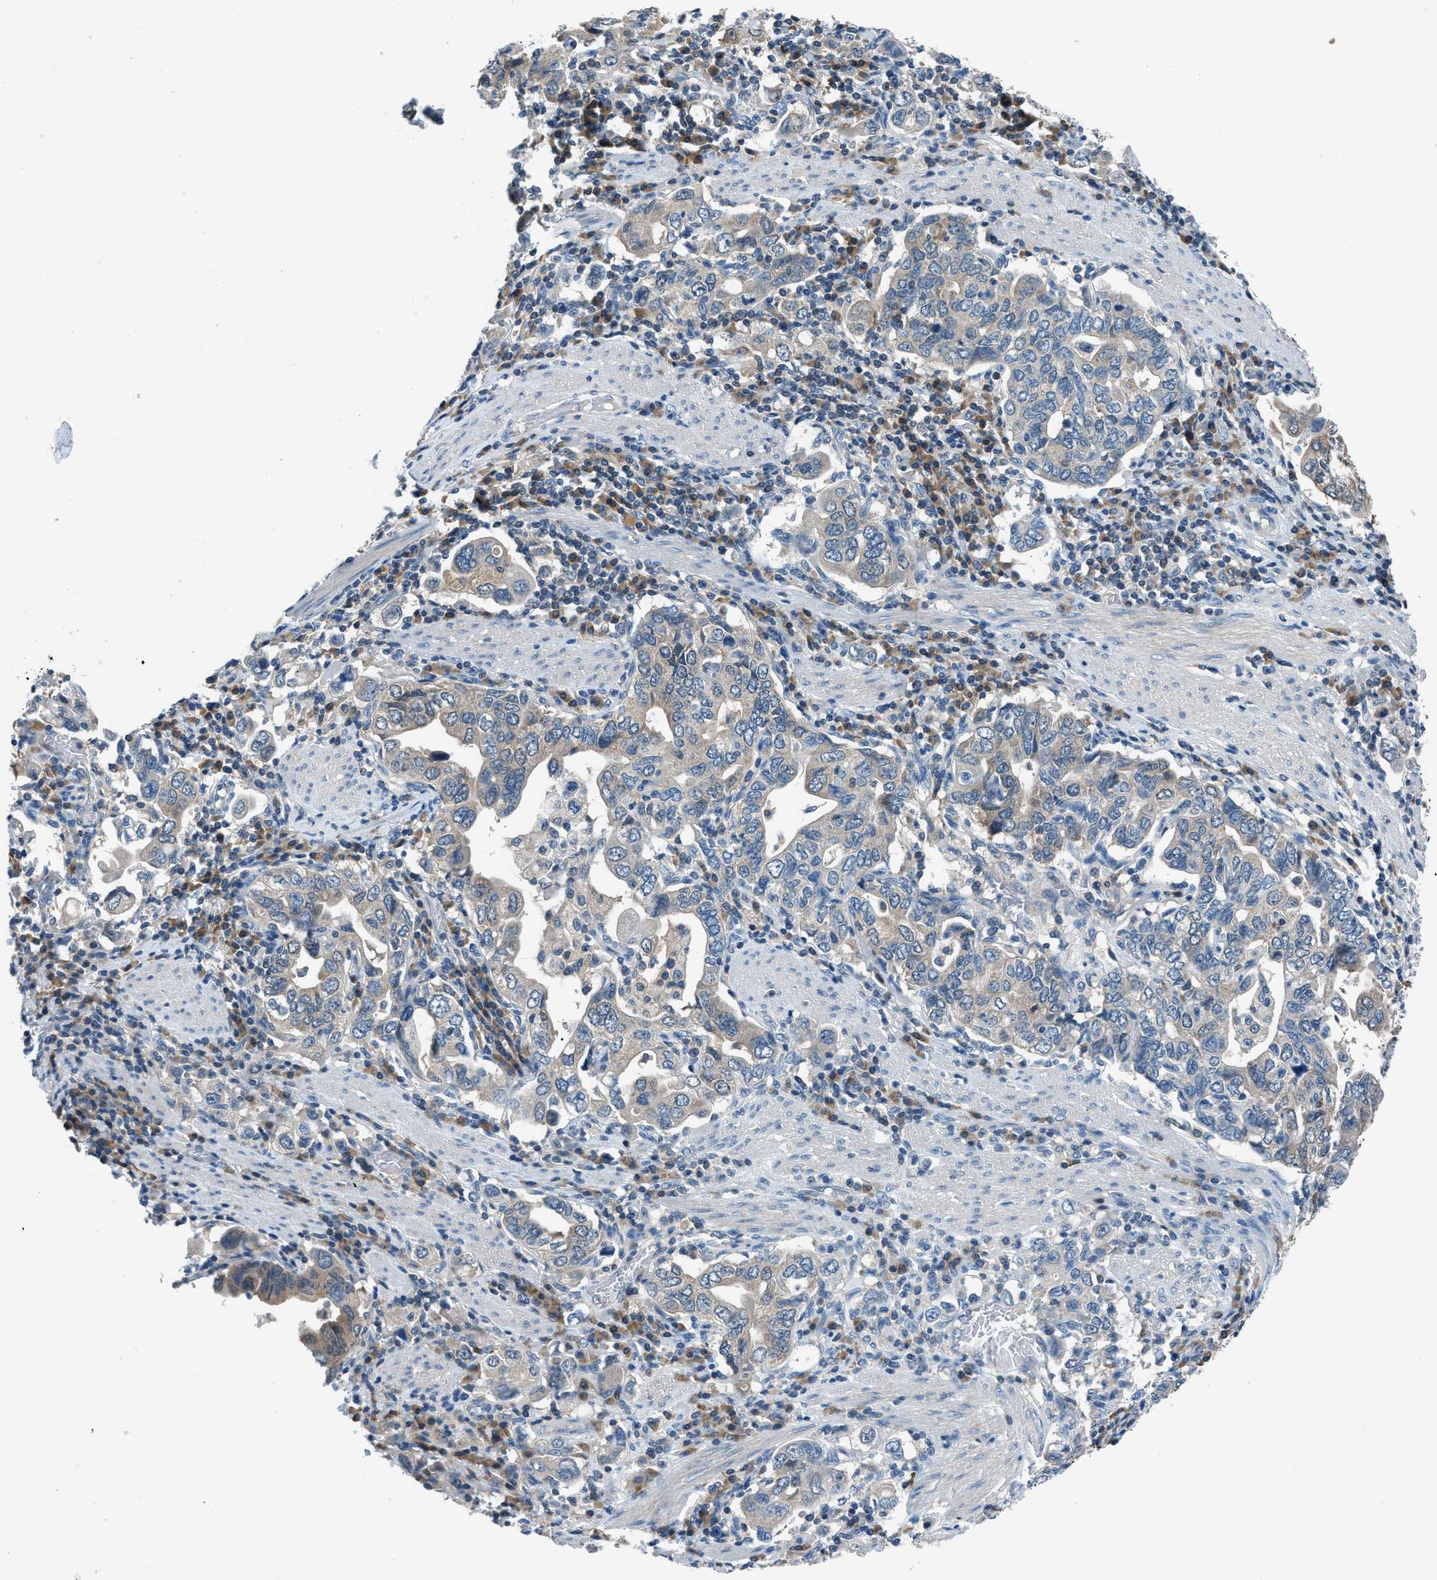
{"staining": {"intensity": "weak", "quantity": "<25%", "location": "cytoplasmic/membranous"}, "tissue": "stomach cancer", "cell_type": "Tumor cells", "image_type": "cancer", "snomed": [{"axis": "morphology", "description": "Adenocarcinoma, NOS"}, {"axis": "topography", "description": "Stomach, upper"}], "caption": "Immunohistochemistry (IHC) photomicrograph of neoplastic tissue: human stomach cancer stained with DAB (3,3'-diaminobenzidine) demonstrates no significant protein staining in tumor cells.", "gene": "ACP1", "patient": {"sex": "male", "age": 62}}